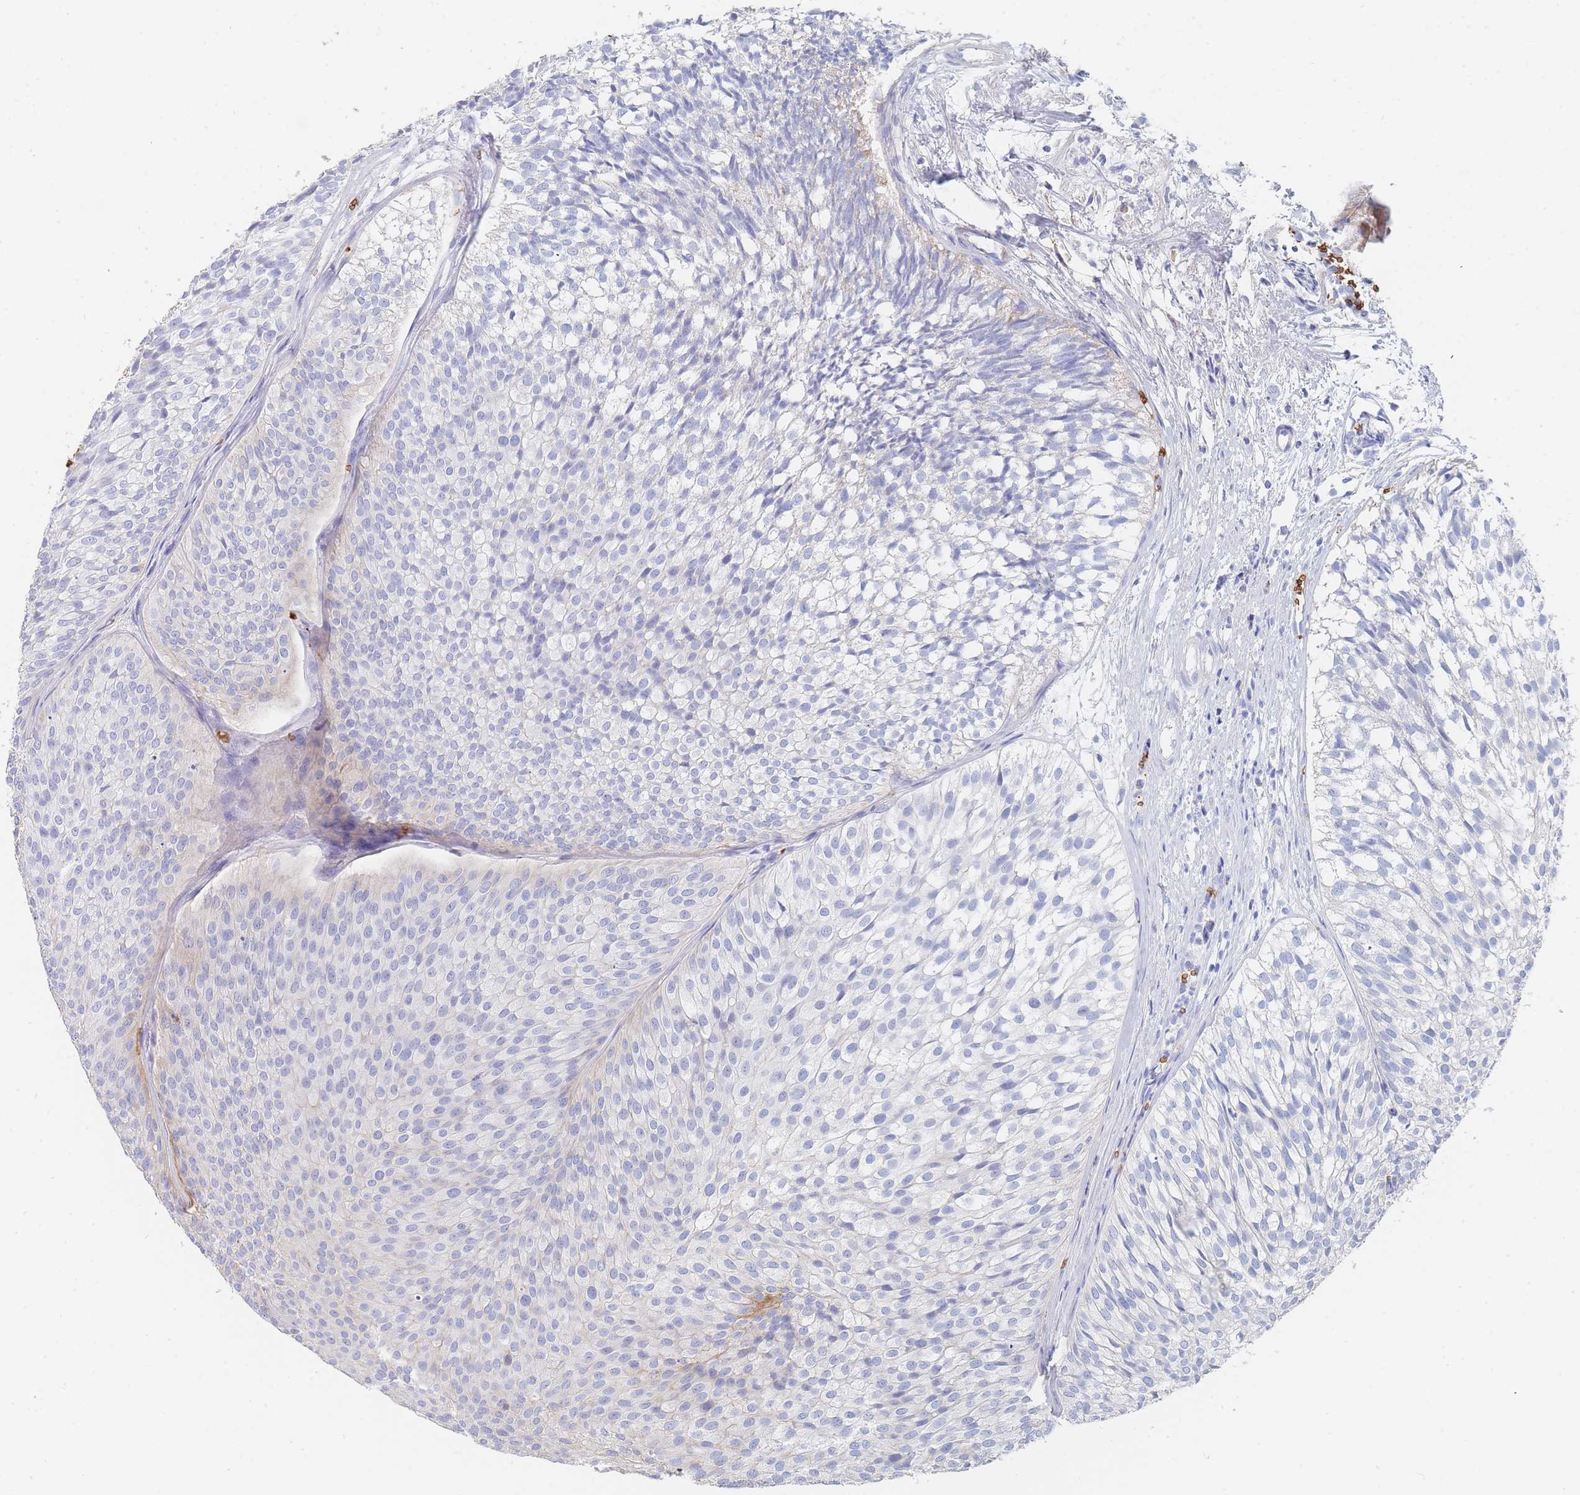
{"staining": {"intensity": "negative", "quantity": "none", "location": "none"}, "tissue": "urothelial cancer", "cell_type": "Tumor cells", "image_type": "cancer", "snomed": [{"axis": "morphology", "description": "Urothelial carcinoma, Low grade"}, {"axis": "topography", "description": "Urinary bladder"}], "caption": "IHC of human urothelial cancer shows no staining in tumor cells.", "gene": "SLC2A1", "patient": {"sex": "male", "age": 91}}